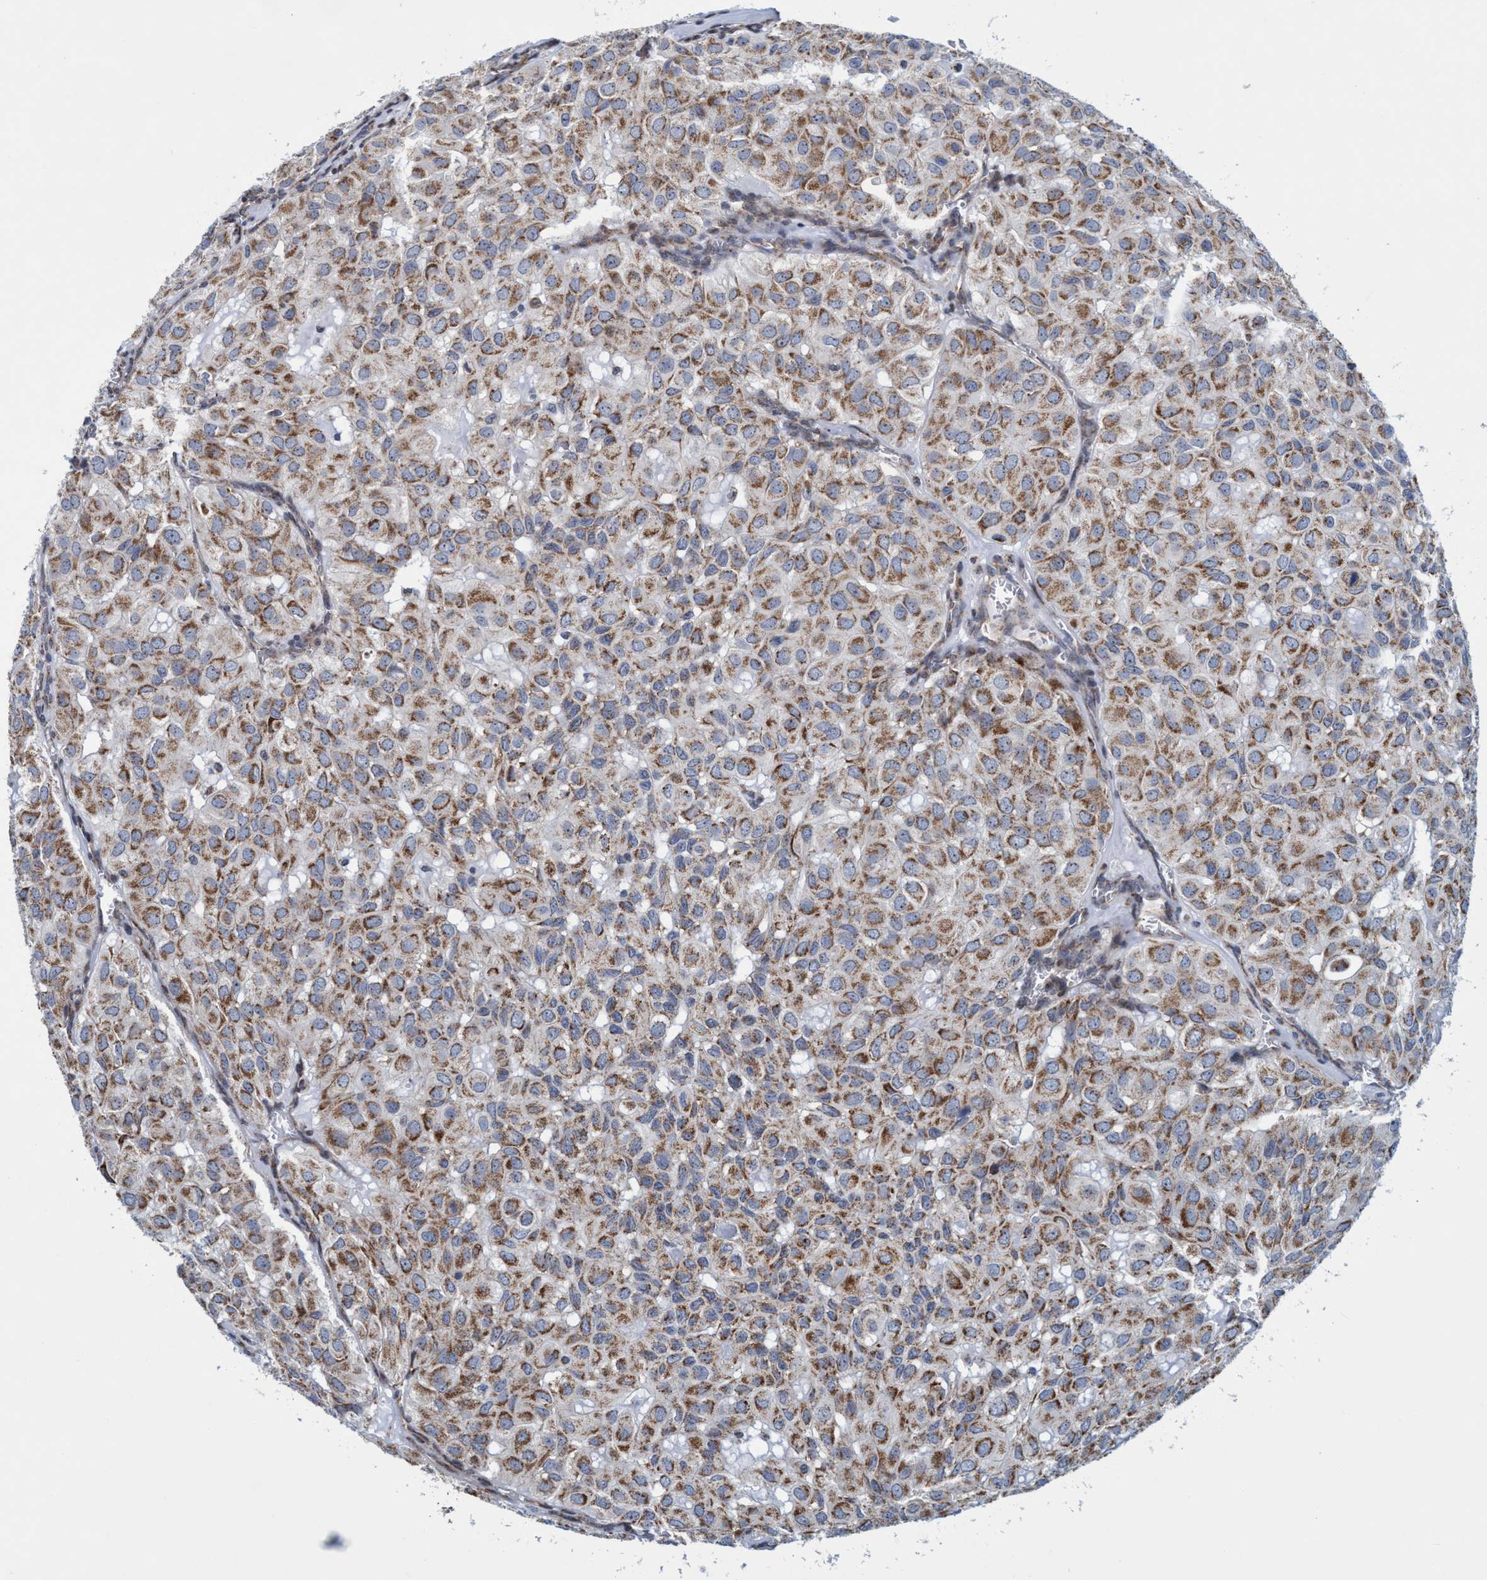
{"staining": {"intensity": "weak", "quantity": ">75%", "location": "cytoplasmic/membranous"}, "tissue": "head and neck cancer", "cell_type": "Tumor cells", "image_type": "cancer", "snomed": [{"axis": "morphology", "description": "Adenocarcinoma, NOS"}, {"axis": "topography", "description": "Salivary gland, NOS"}, {"axis": "topography", "description": "Head-Neck"}], "caption": "Adenocarcinoma (head and neck) was stained to show a protein in brown. There is low levels of weak cytoplasmic/membranous positivity in approximately >75% of tumor cells. (Brightfield microscopy of DAB IHC at high magnification).", "gene": "POLR1F", "patient": {"sex": "female", "age": 76}}